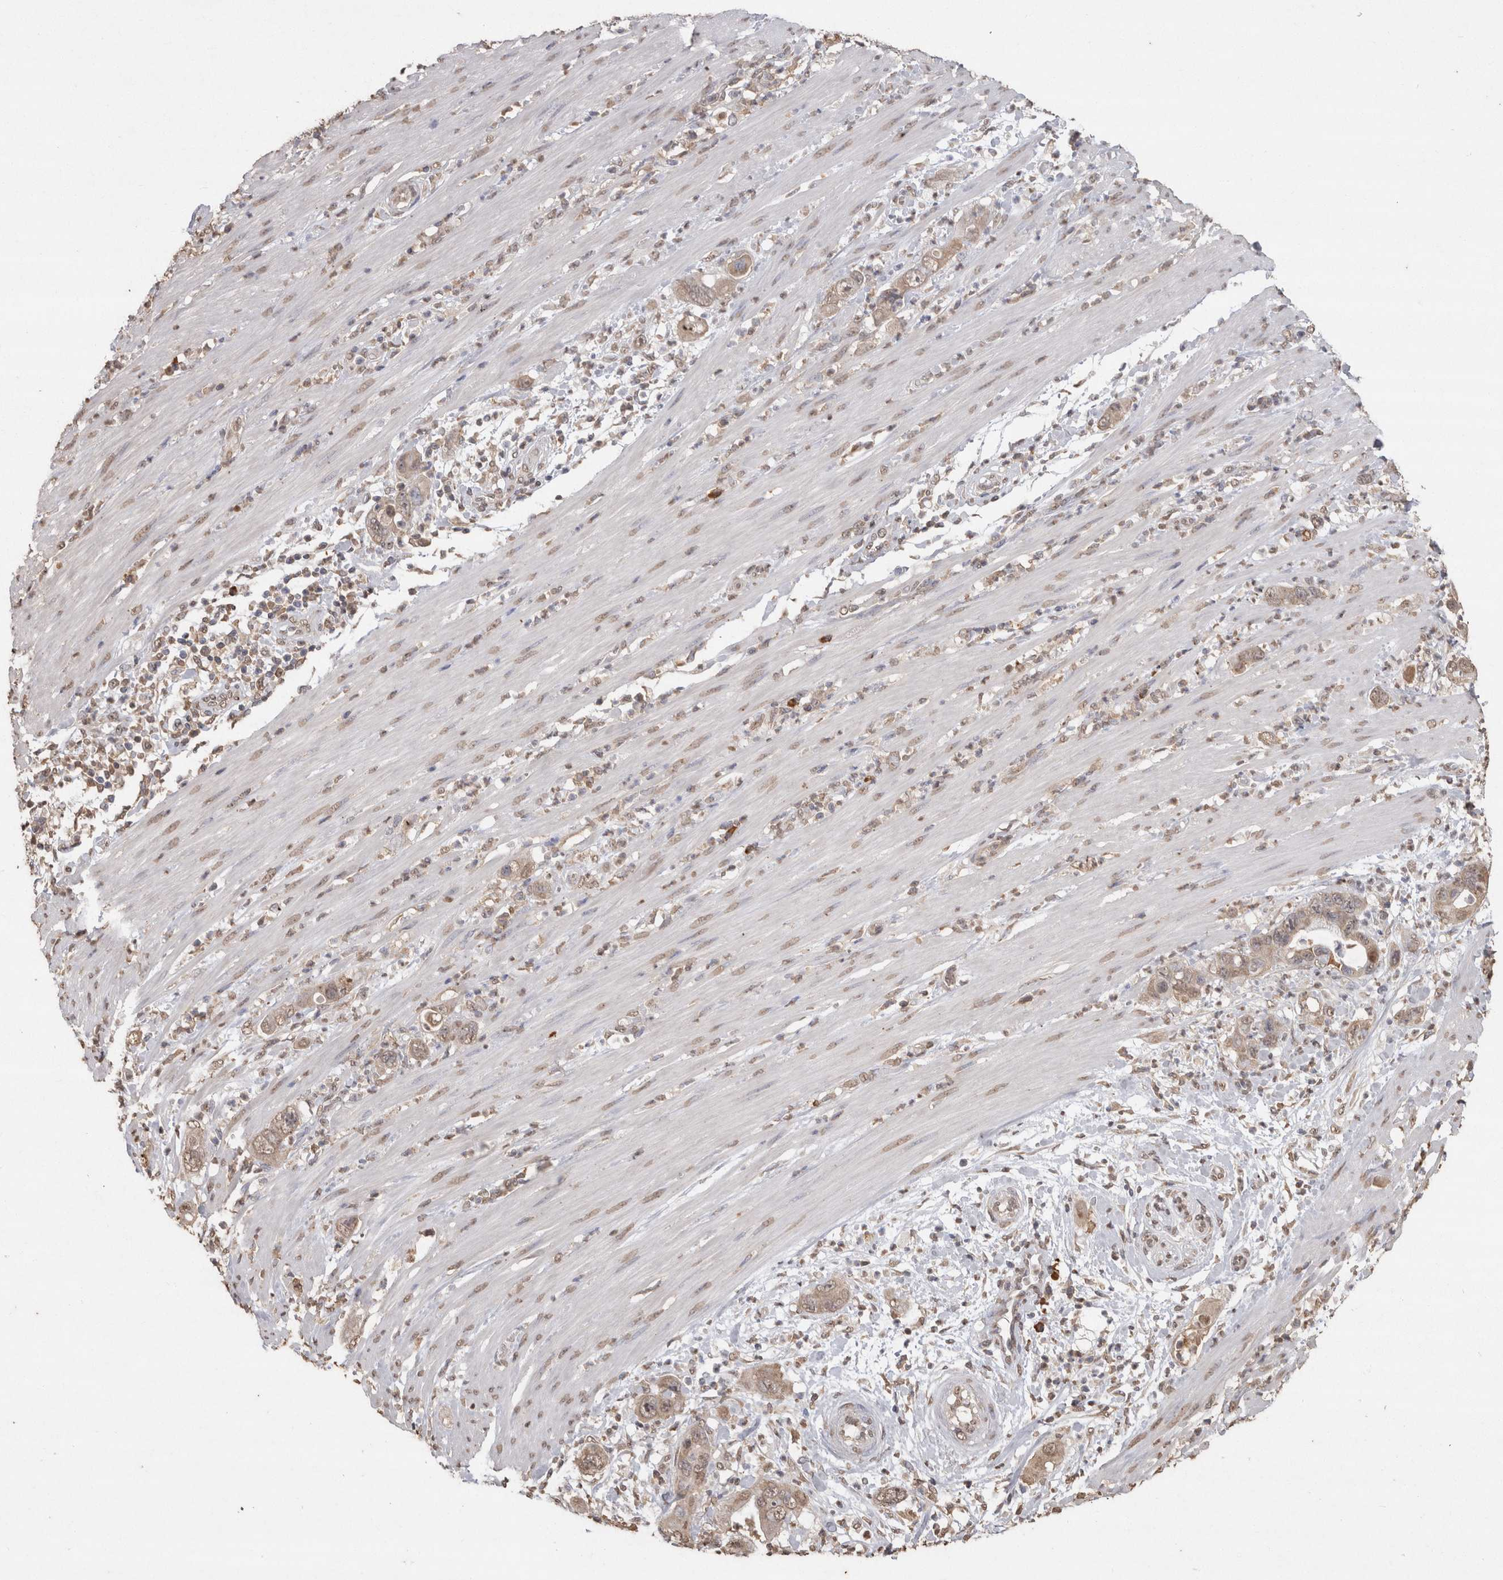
{"staining": {"intensity": "weak", "quantity": ">75%", "location": "cytoplasmic/membranous,nuclear"}, "tissue": "pancreatic cancer", "cell_type": "Tumor cells", "image_type": "cancer", "snomed": [{"axis": "morphology", "description": "Adenocarcinoma, NOS"}, {"axis": "topography", "description": "Pancreas"}], "caption": "A brown stain shows weak cytoplasmic/membranous and nuclear positivity of a protein in pancreatic cancer tumor cells. (Stains: DAB in brown, nuclei in blue, Microscopy: brightfield microscopy at high magnification).", "gene": "CRELD2", "patient": {"sex": "female", "age": 71}}